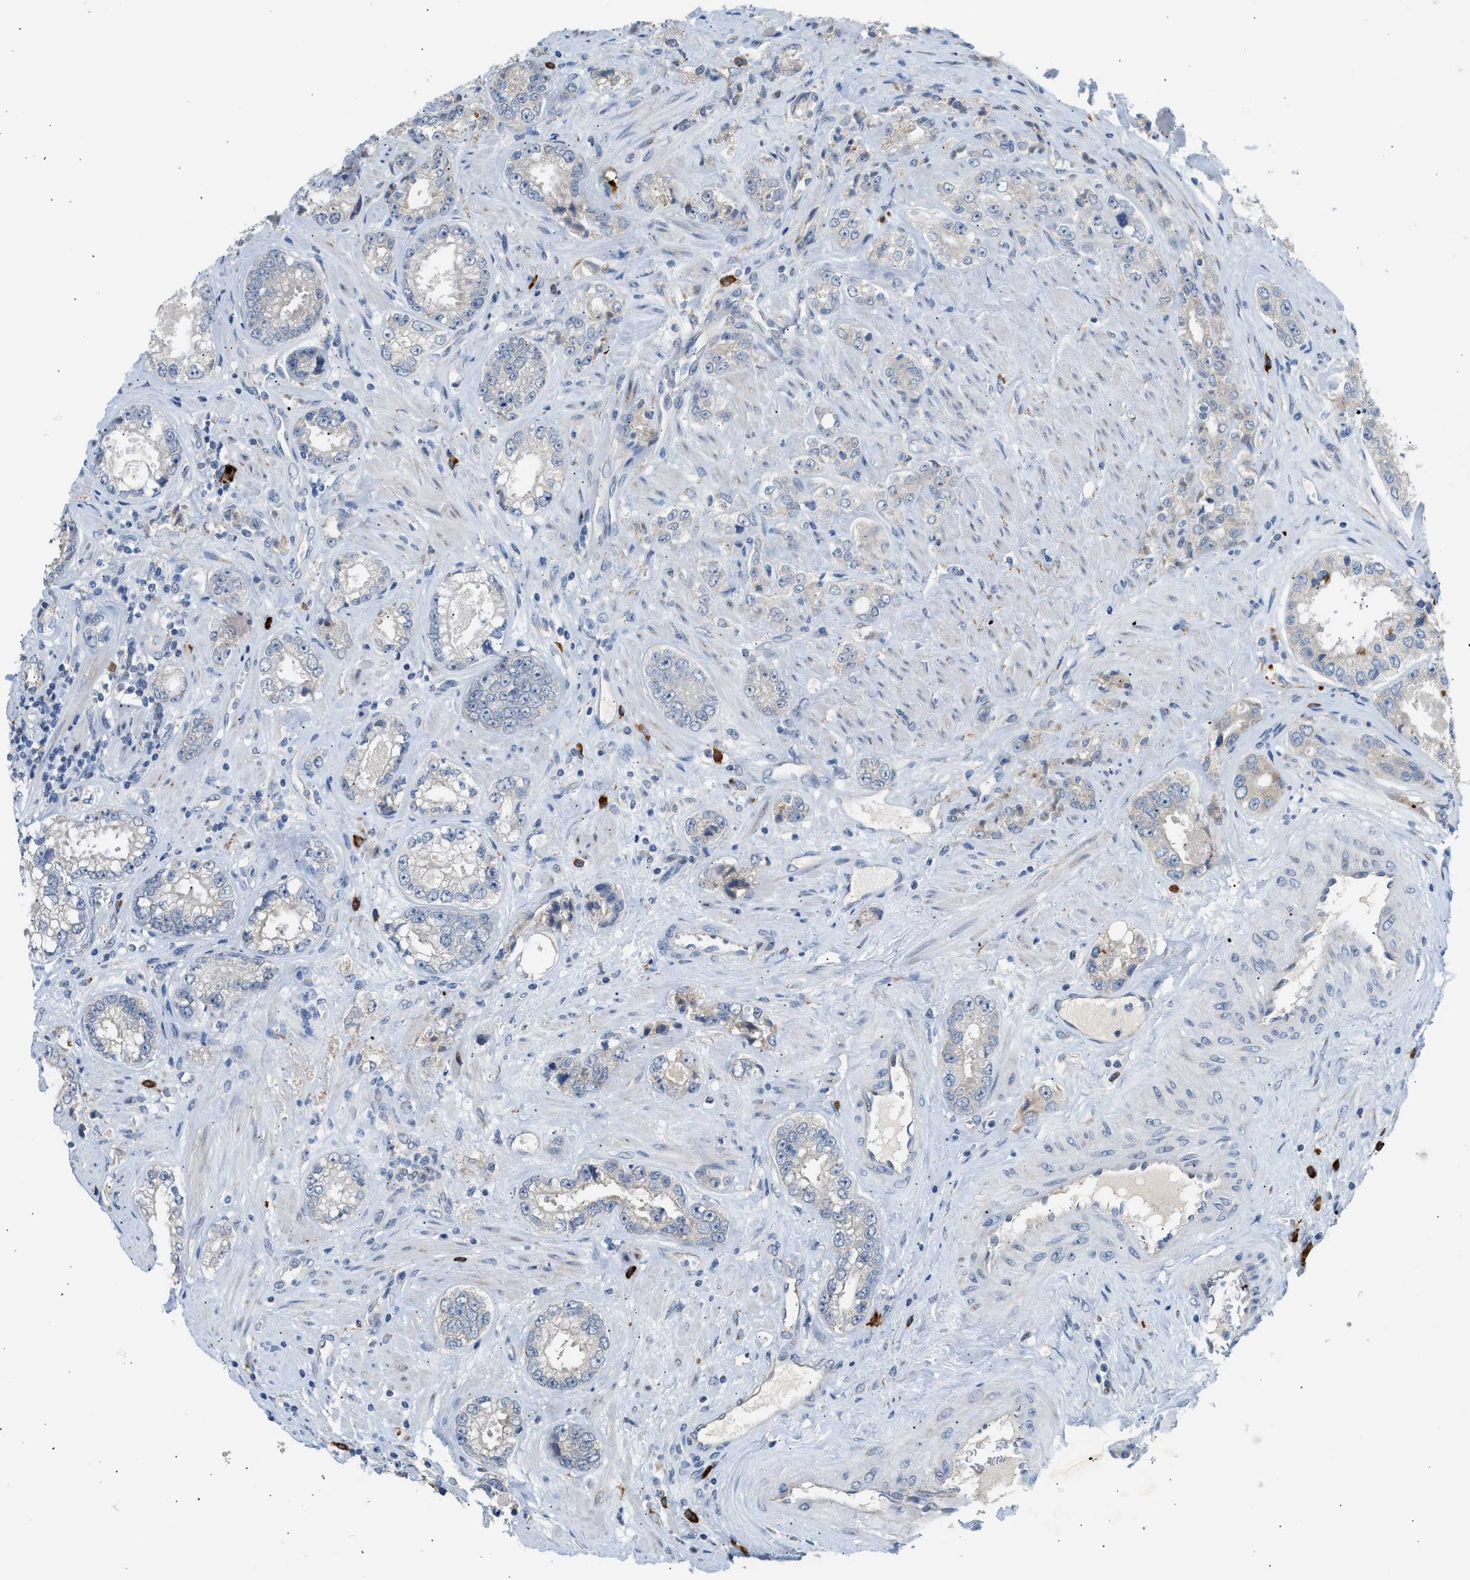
{"staining": {"intensity": "weak", "quantity": "<25%", "location": "cytoplasmic/membranous"}, "tissue": "prostate cancer", "cell_type": "Tumor cells", "image_type": "cancer", "snomed": [{"axis": "morphology", "description": "Adenocarcinoma, High grade"}, {"axis": "topography", "description": "Prostate"}], "caption": "Tumor cells are negative for brown protein staining in adenocarcinoma (high-grade) (prostate). (Stains: DAB immunohistochemistry (IHC) with hematoxylin counter stain, Microscopy: brightfield microscopy at high magnification).", "gene": "KCNC2", "patient": {"sex": "male", "age": 61}}